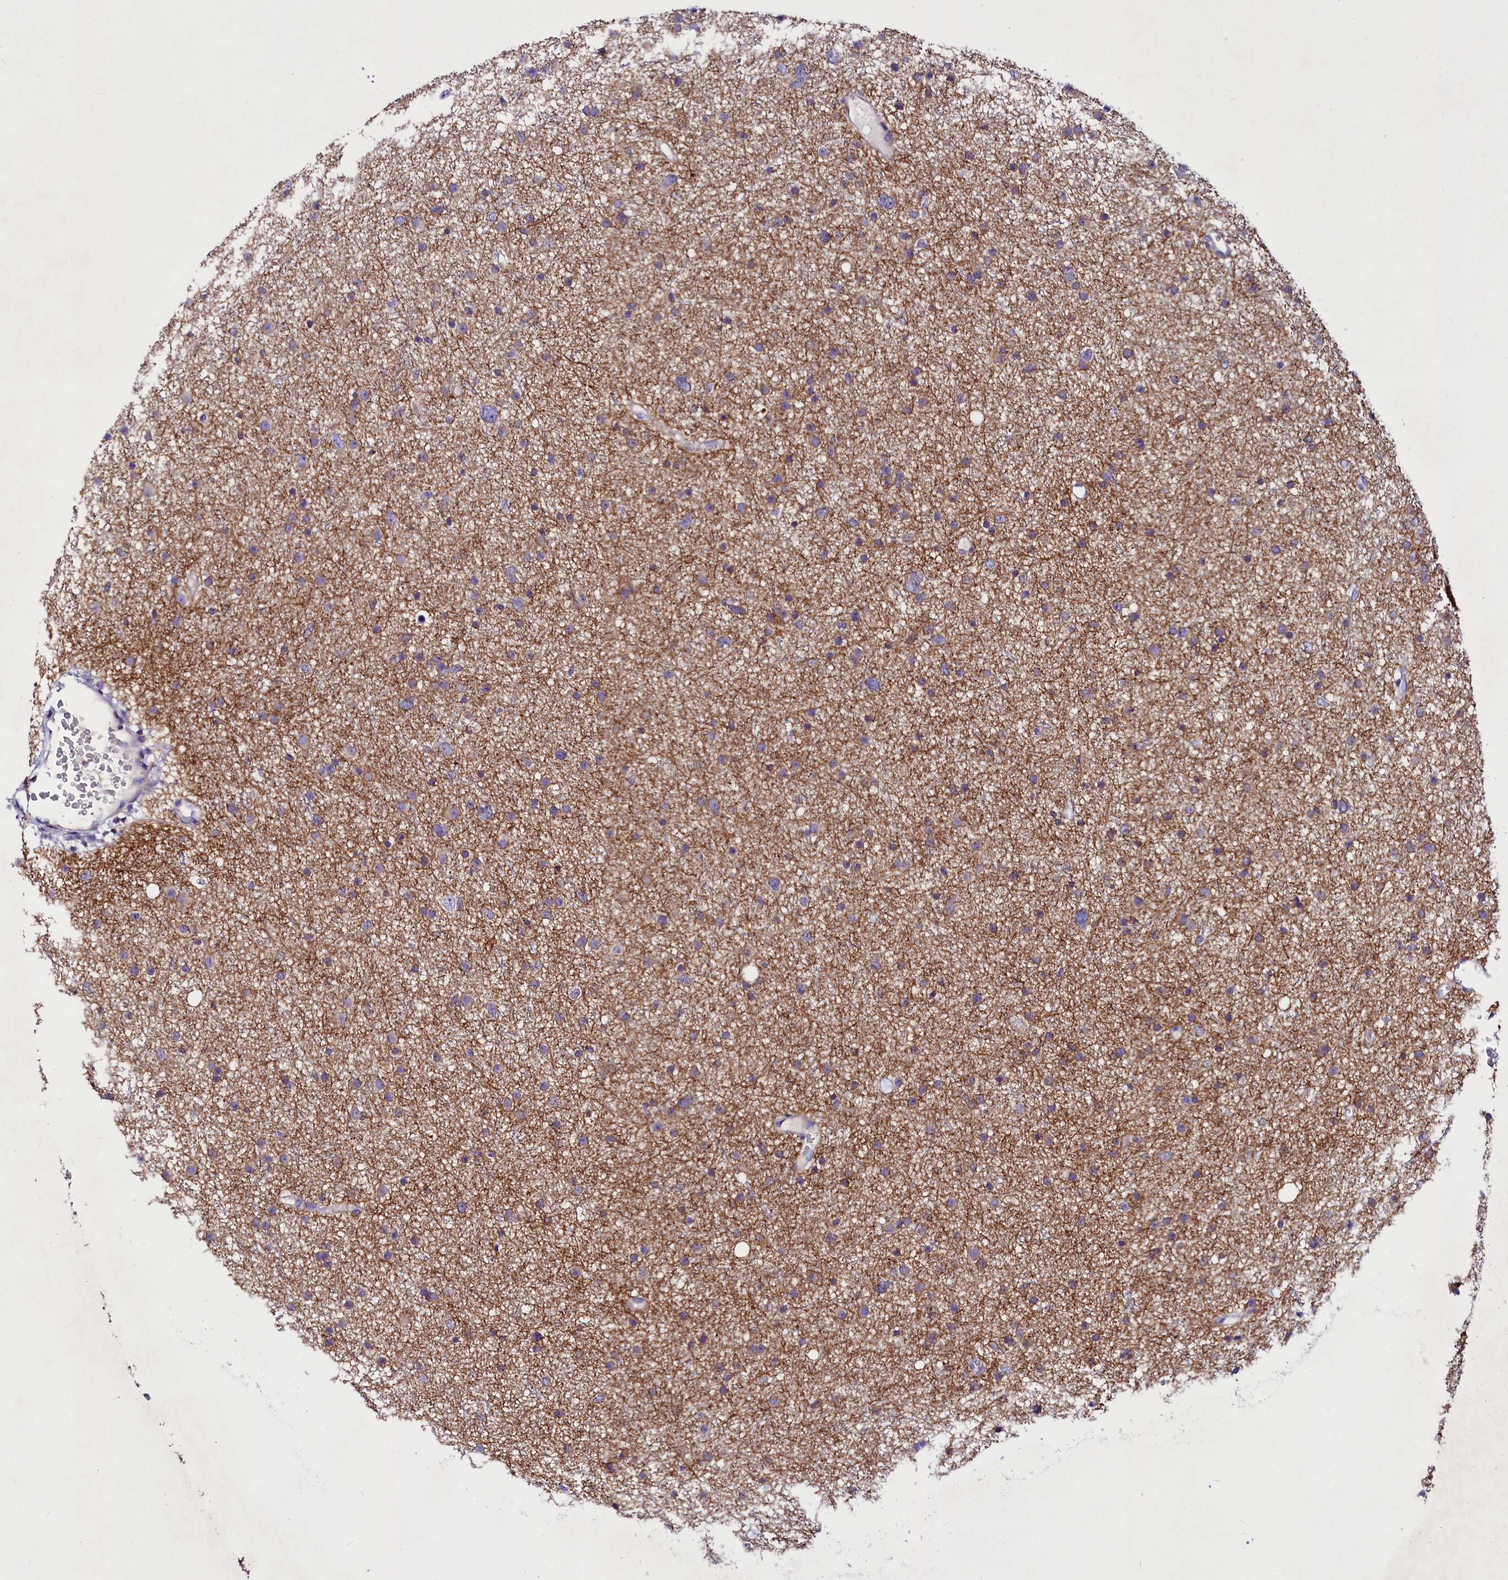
{"staining": {"intensity": "negative", "quantity": "none", "location": "none"}, "tissue": "glioma", "cell_type": "Tumor cells", "image_type": "cancer", "snomed": [{"axis": "morphology", "description": "Glioma, malignant, Low grade"}, {"axis": "topography", "description": "Cerebral cortex"}], "caption": "IHC histopathology image of malignant low-grade glioma stained for a protein (brown), which demonstrates no expression in tumor cells.", "gene": "ABHD5", "patient": {"sex": "female", "age": 39}}